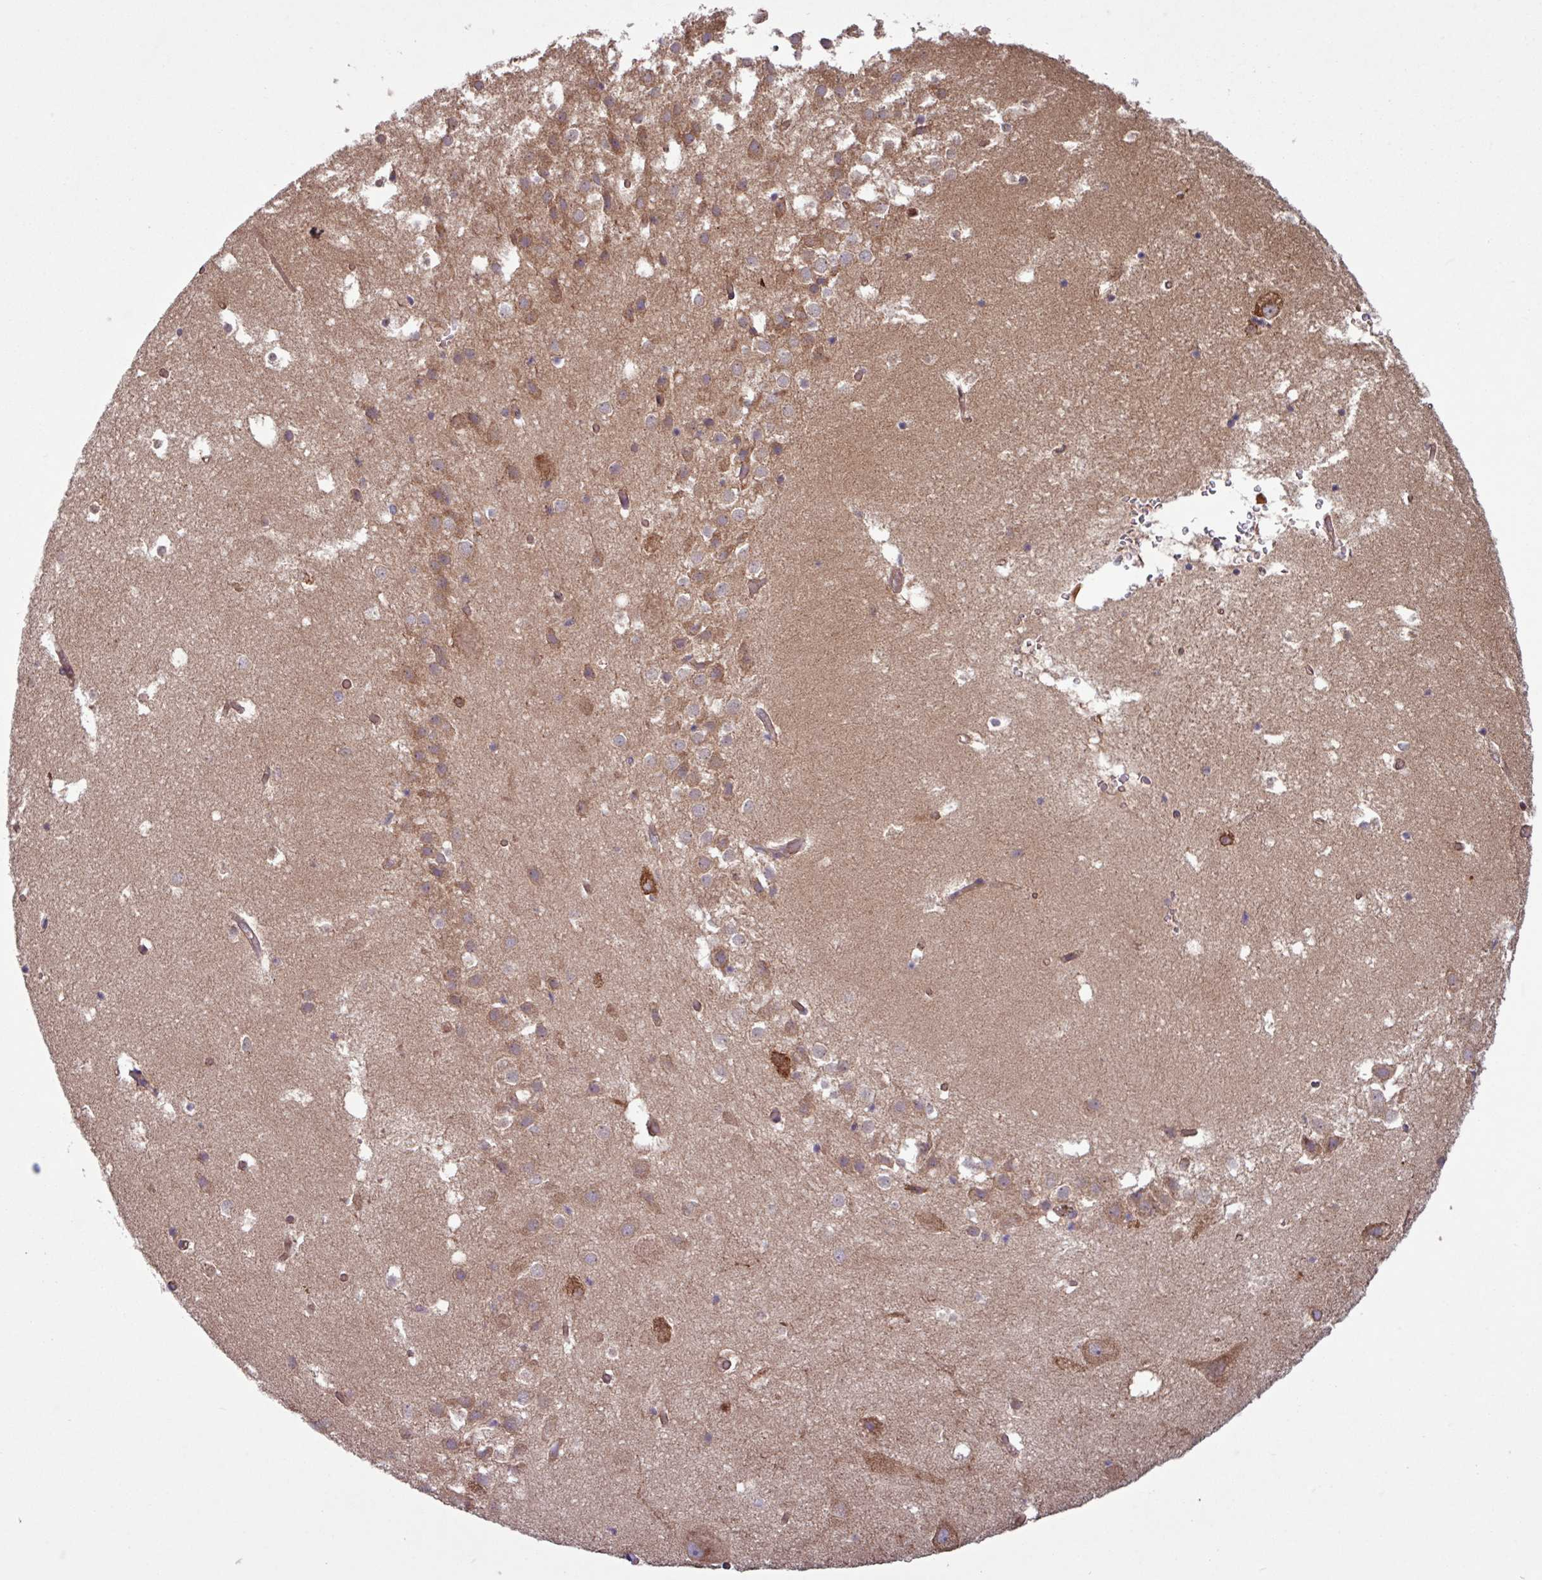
{"staining": {"intensity": "negative", "quantity": "none", "location": "none"}, "tissue": "hippocampus", "cell_type": "Glial cells", "image_type": "normal", "snomed": [{"axis": "morphology", "description": "Normal tissue, NOS"}, {"axis": "topography", "description": "Hippocampus"}], "caption": "Immunohistochemistry (IHC) of benign human hippocampus displays no staining in glial cells.", "gene": "PDPR", "patient": {"sex": "female", "age": 52}}